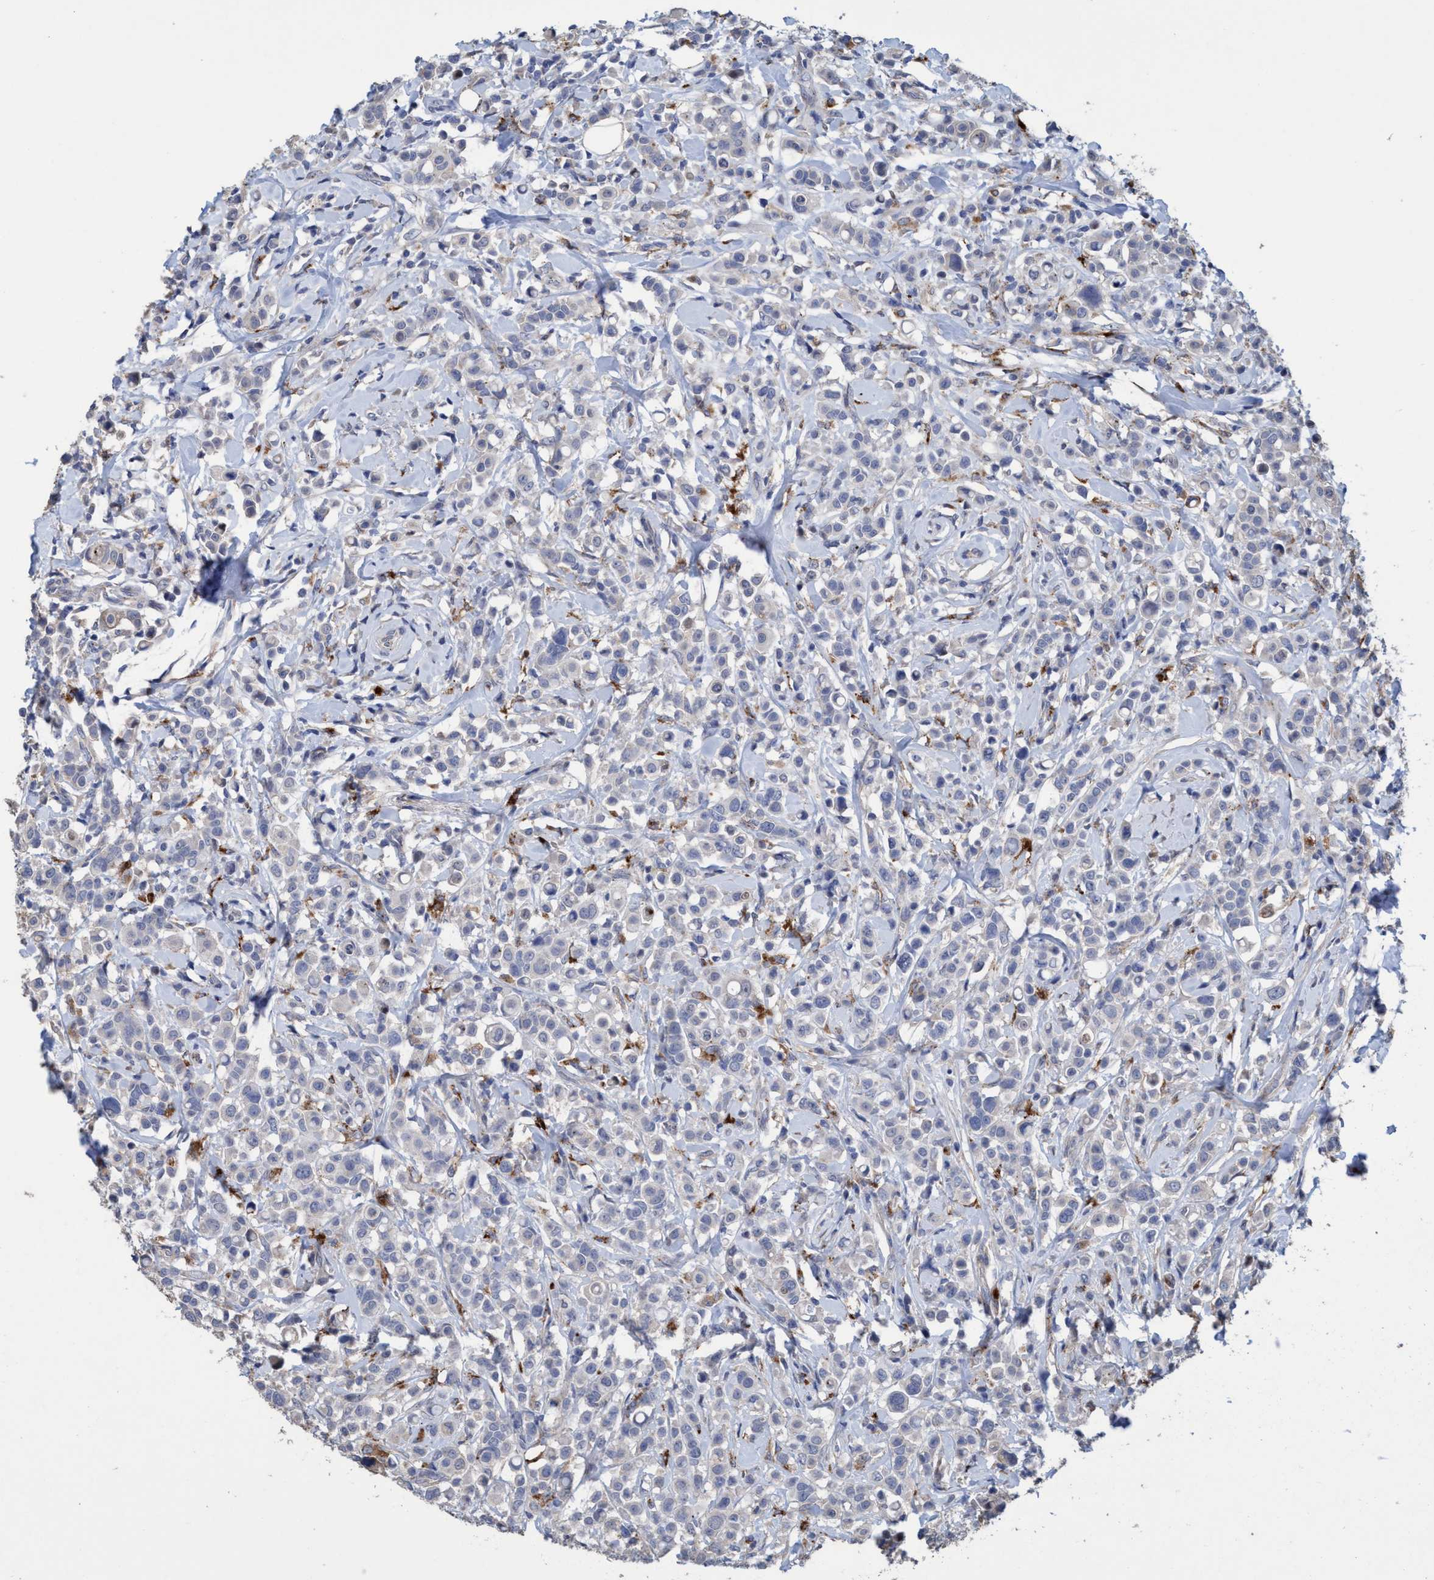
{"staining": {"intensity": "negative", "quantity": "none", "location": "none"}, "tissue": "breast cancer", "cell_type": "Tumor cells", "image_type": "cancer", "snomed": [{"axis": "morphology", "description": "Duct carcinoma"}, {"axis": "topography", "description": "Breast"}], "caption": "Tumor cells show no significant positivity in intraductal carcinoma (breast). The staining was performed using DAB (3,3'-diaminobenzidine) to visualize the protein expression in brown, while the nuclei were stained in blue with hematoxylin (Magnification: 20x).", "gene": "BBS9", "patient": {"sex": "female", "age": 27}}